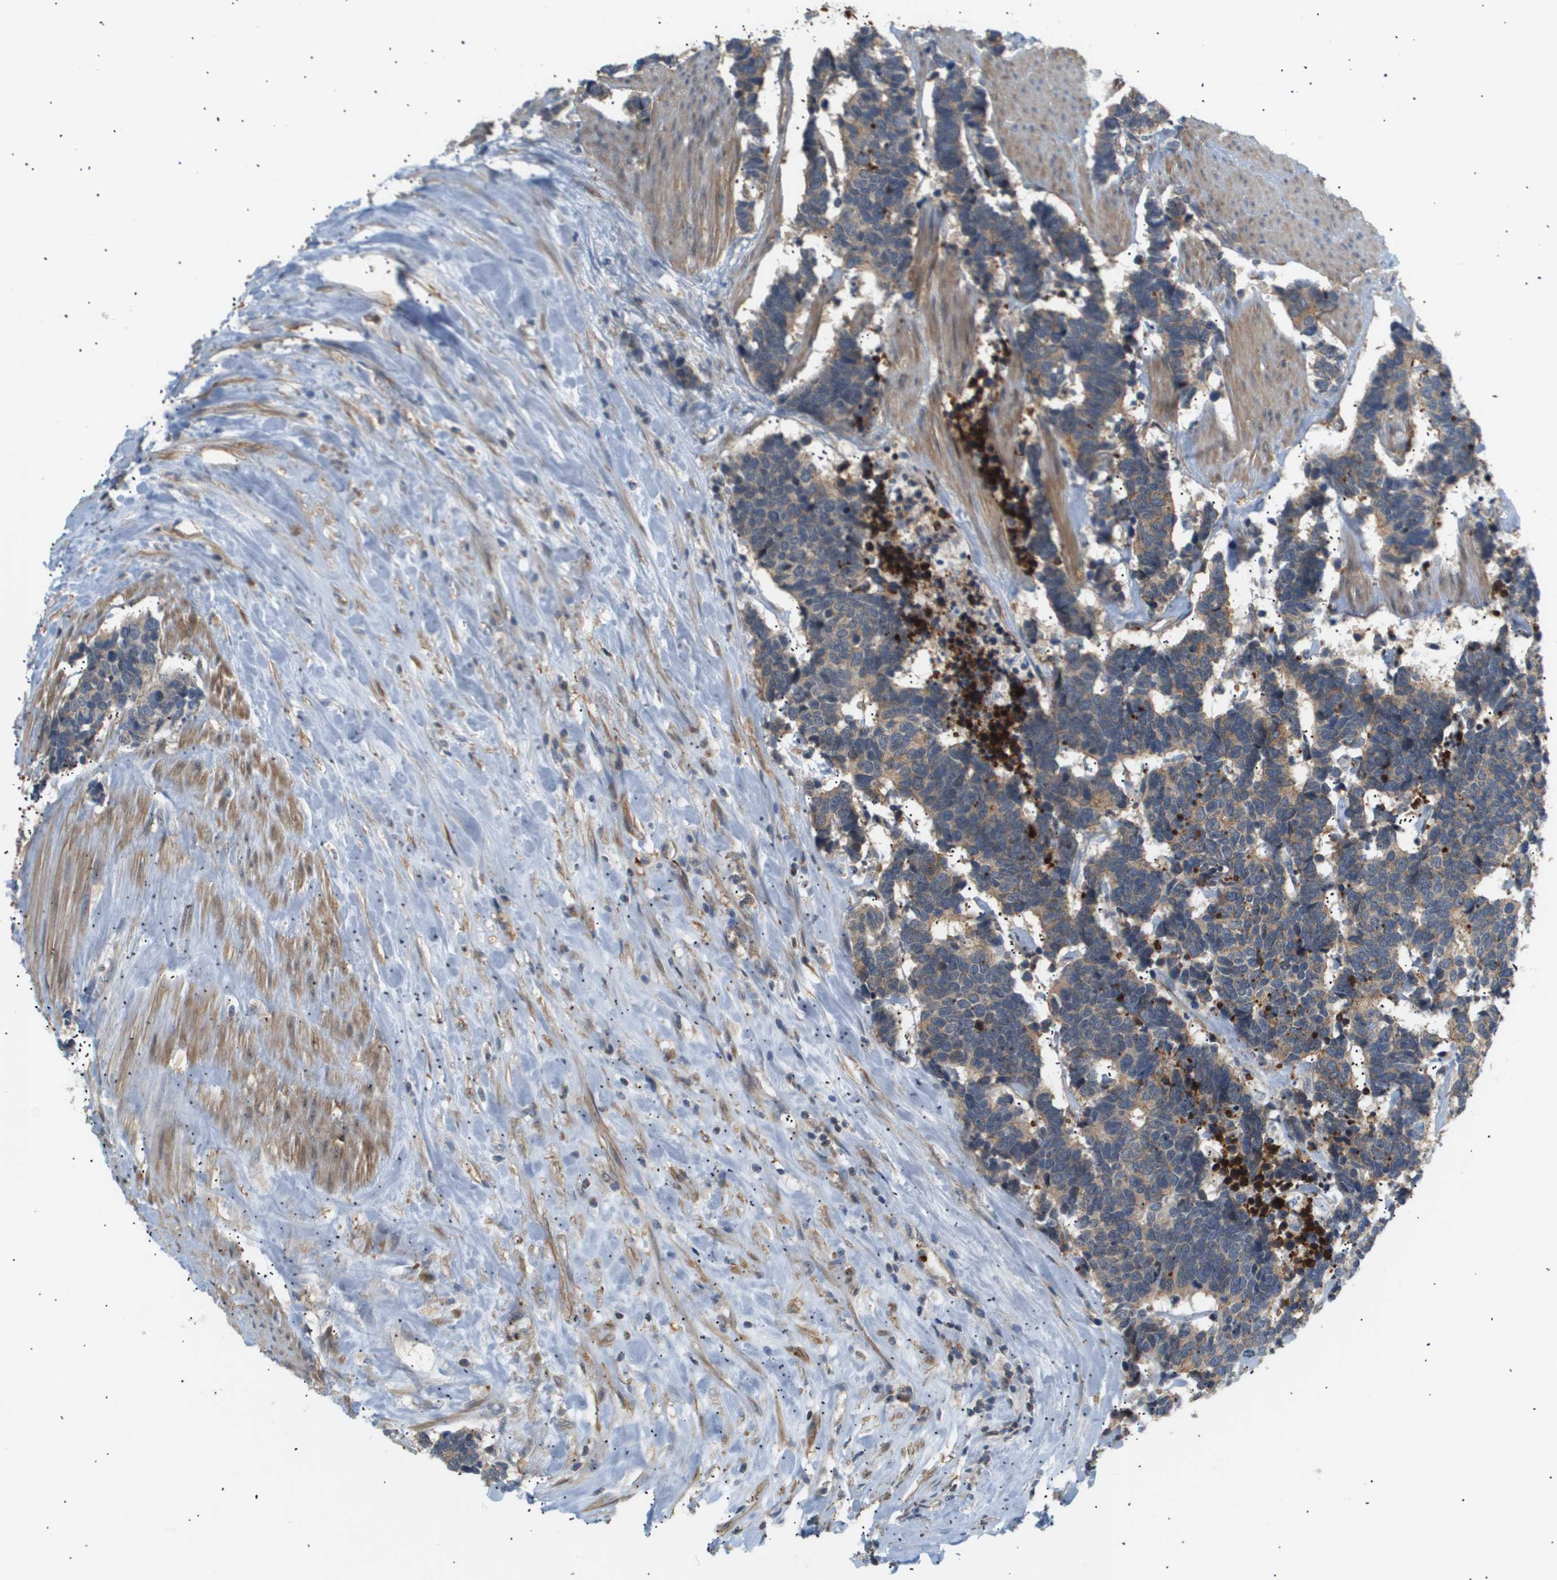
{"staining": {"intensity": "weak", "quantity": "25%-75%", "location": "cytoplasmic/membranous"}, "tissue": "carcinoid", "cell_type": "Tumor cells", "image_type": "cancer", "snomed": [{"axis": "morphology", "description": "Carcinoma, NOS"}, {"axis": "morphology", "description": "Carcinoid, malignant, NOS"}, {"axis": "topography", "description": "Urinary bladder"}], "caption": "Weak cytoplasmic/membranous protein expression is present in approximately 25%-75% of tumor cells in carcinoid.", "gene": "CORO2B", "patient": {"sex": "male", "age": 57}}